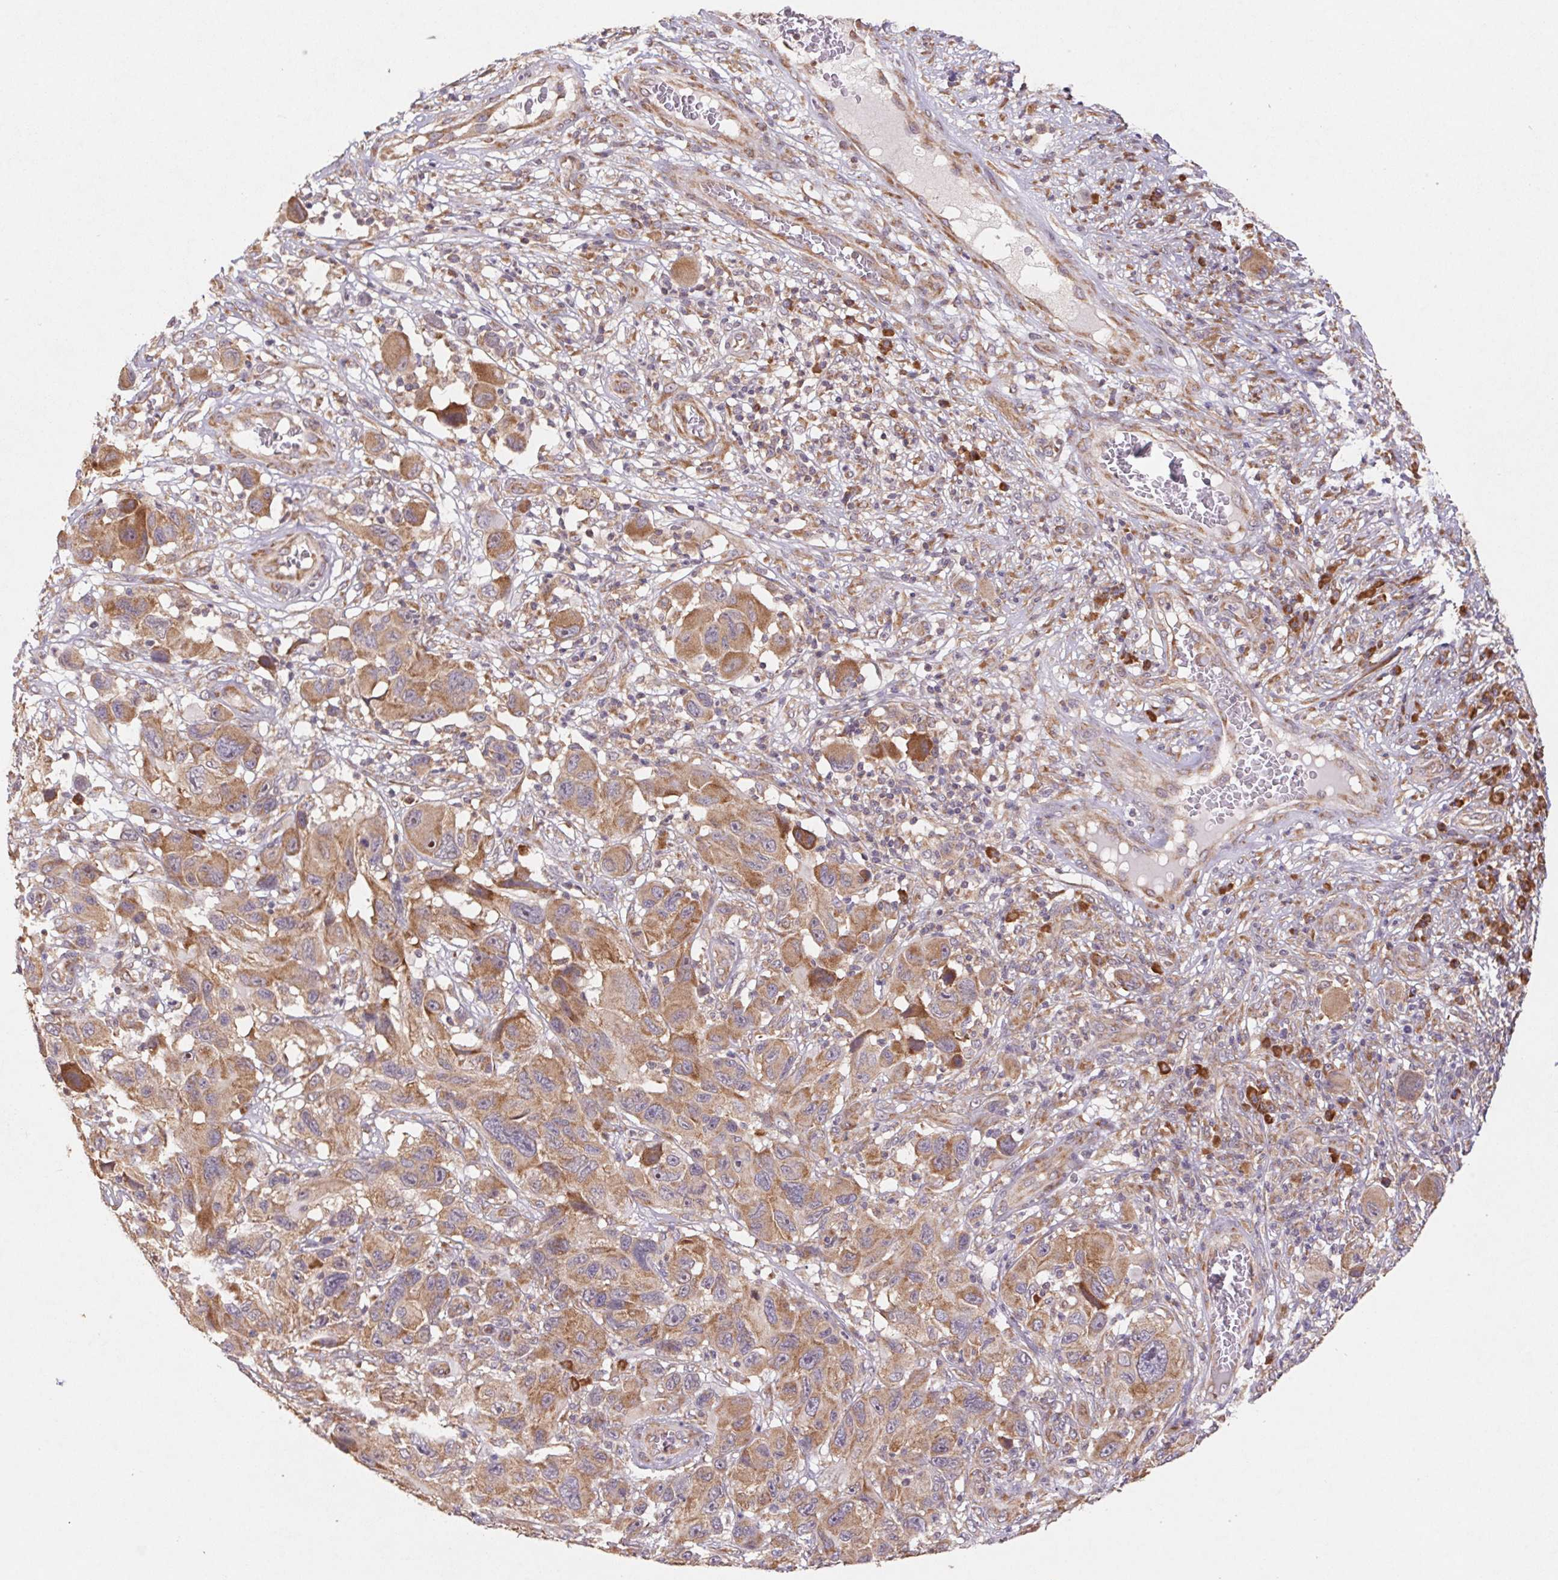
{"staining": {"intensity": "moderate", "quantity": ">75%", "location": "cytoplasmic/membranous"}, "tissue": "melanoma", "cell_type": "Tumor cells", "image_type": "cancer", "snomed": [{"axis": "morphology", "description": "Malignant melanoma, NOS"}, {"axis": "topography", "description": "Skin"}], "caption": "Melanoma was stained to show a protein in brown. There is medium levels of moderate cytoplasmic/membranous positivity in approximately >75% of tumor cells.", "gene": "RPL27A", "patient": {"sex": "male", "age": 53}}